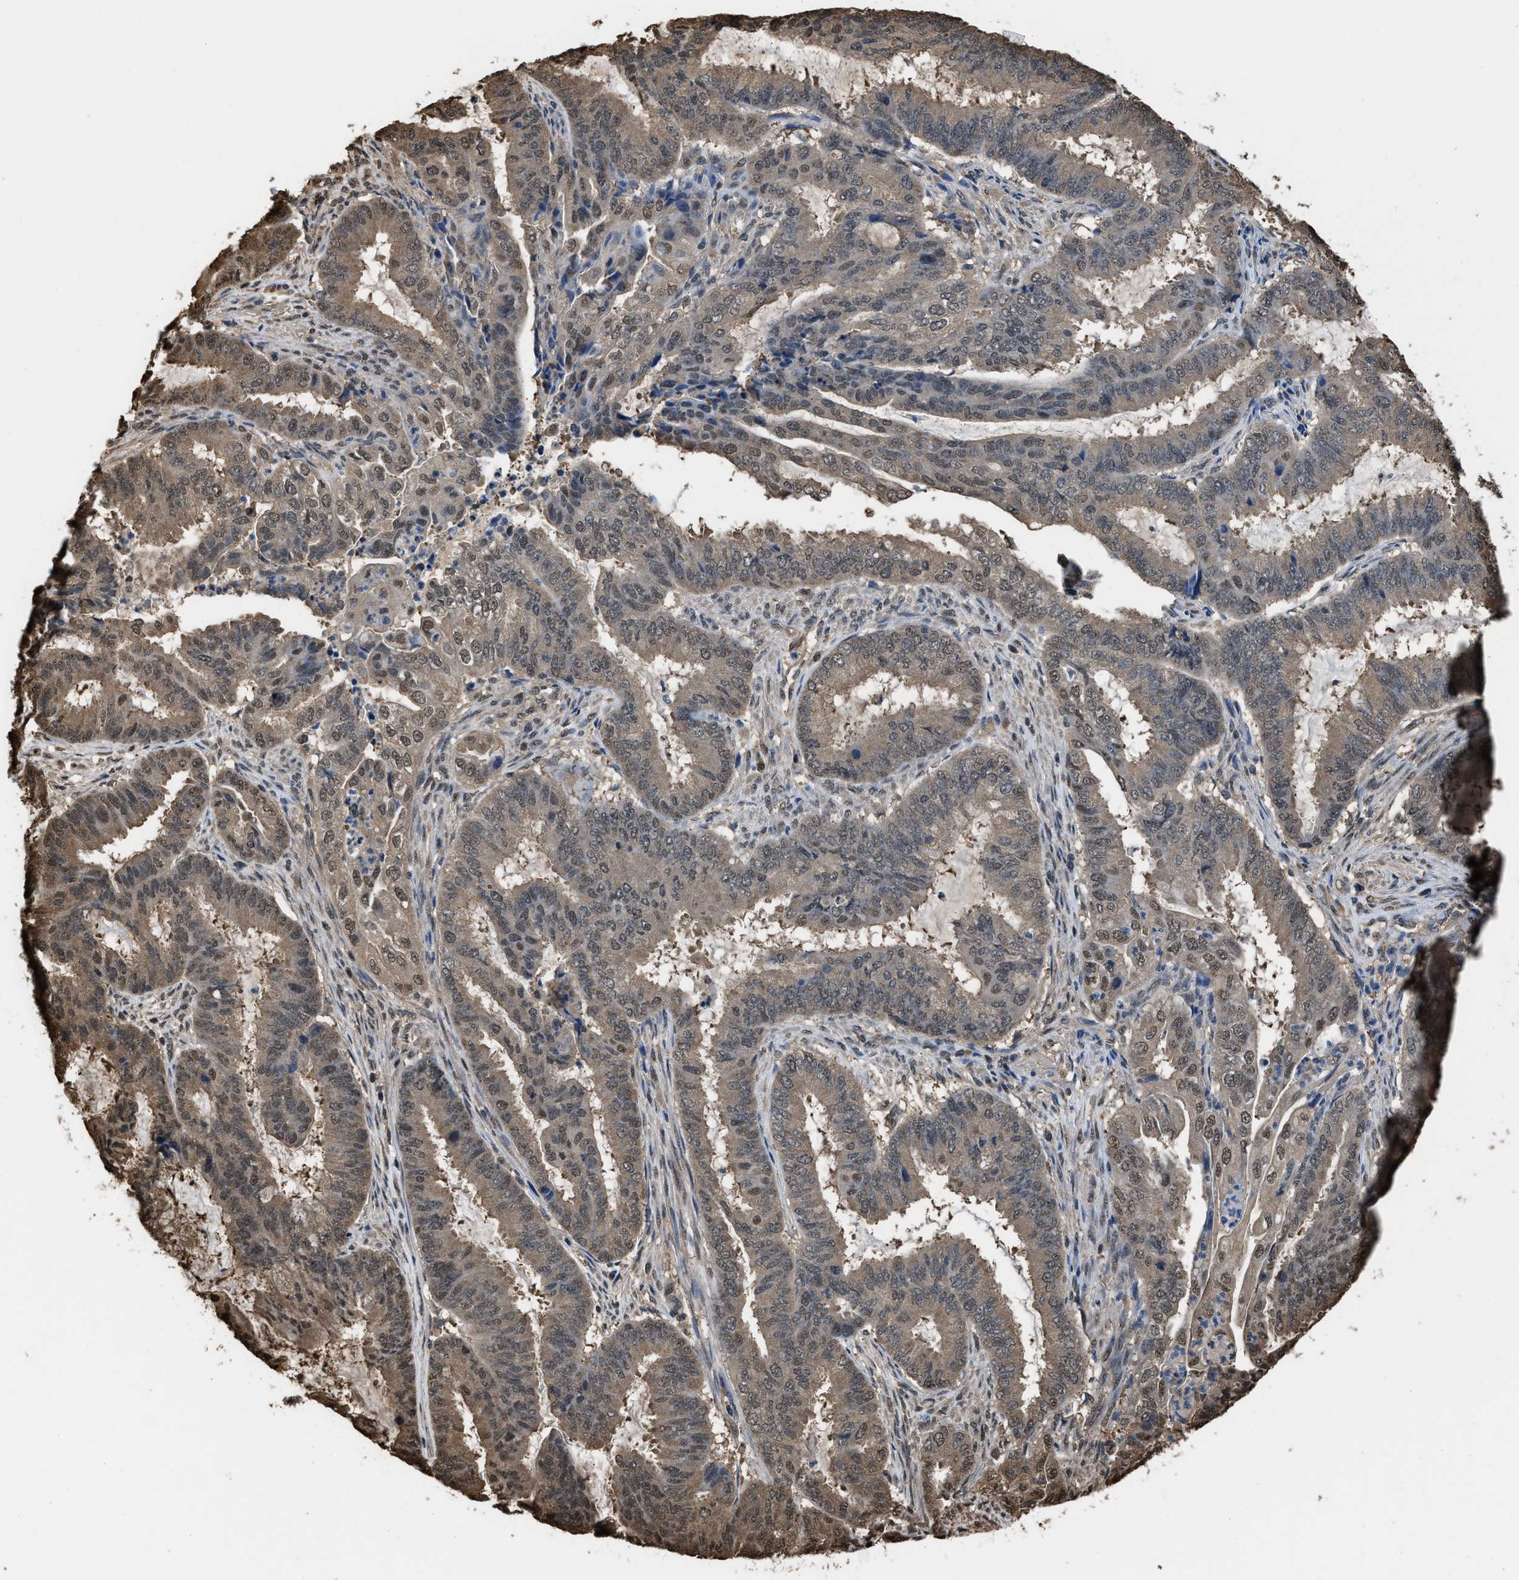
{"staining": {"intensity": "weak", "quantity": ">75%", "location": "cytoplasmic/membranous,nuclear"}, "tissue": "endometrial cancer", "cell_type": "Tumor cells", "image_type": "cancer", "snomed": [{"axis": "morphology", "description": "Adenocarcinoma, NOS"}, {"axis": "topography", "description": "Endometrium"}], "caption": "Immunohistochemistry photomicrograph of human endometrial cancer (adenocarcinoma) stained for a protein (brown), which demonstrates low levels of weak cytoplasmic/membranous and nuclear staining in about >75% of tumor cells.", "gene": "FNTA", "patient": {"sex": "female", "age": 51}}